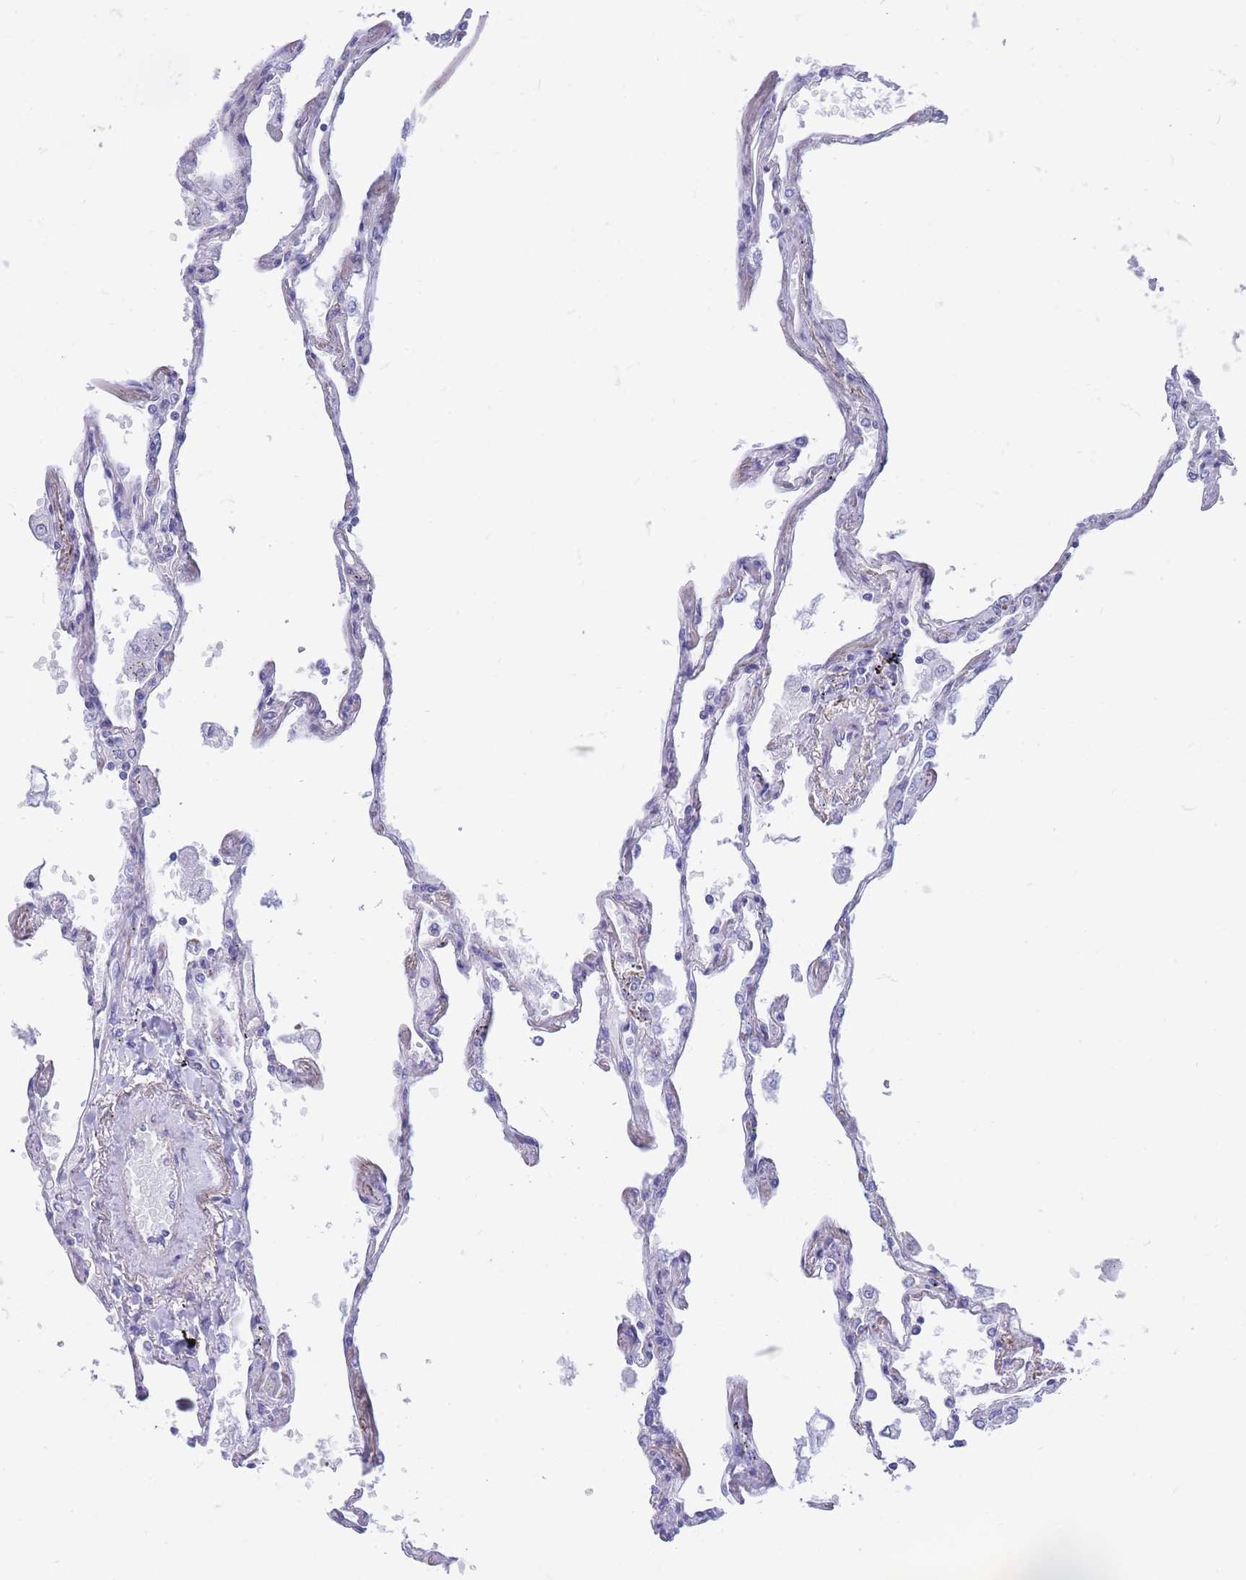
{"staining": {"intensity": "negative", "quantity": "none", "location": "none"}, "tissue": "lung", "cell_type": "Alveolar cells", "image_type": "normal", "snomed": [{"axis": "morphology", "description": "Normal tissue, NOS"}, {"axis": "topography", "description": "Lung"}], "caption": "This is a photomicrograph of IHC staining of normal lung, which shows no positivity in alveolar cells. (DAB IHC, high magnification).", "gene": "SUGT1", "patient": {"sex": "female", "age": 67}}